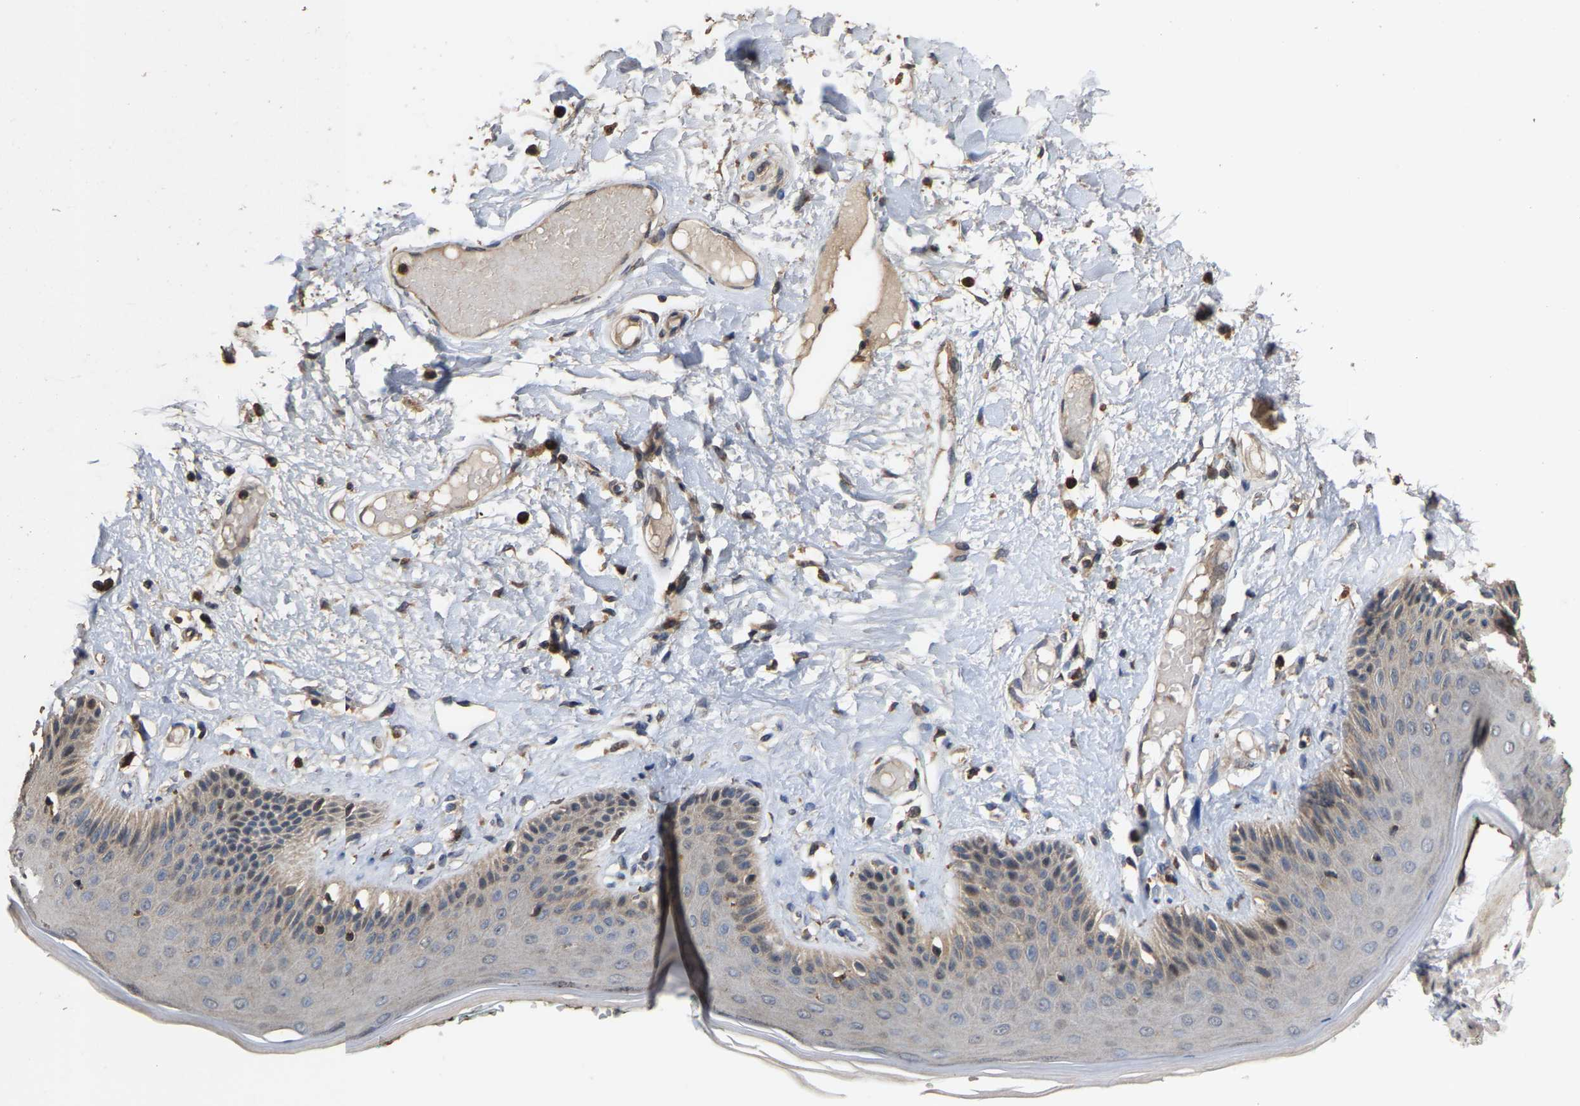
{"staining": {"intensity": "moderate", "quantity": "<25%", "location": "cytoplasmic/membranous"}, "tissue": "skin", "cell_type": "Epidermal cells", "image_type": "normal", "snomed": [{"axis": "morphology", "description": "Normal tissue, NOS"}, {"axis": "topography", "description": "Vulva"}], "caption": "Human skin stained for a protein (brown) displays moderate cytoplasmic/membranous positive expression in approximately <25% of epidermal cells.", "gene": "TDRKH", "patient": {"sex": "female", "age": 73}}